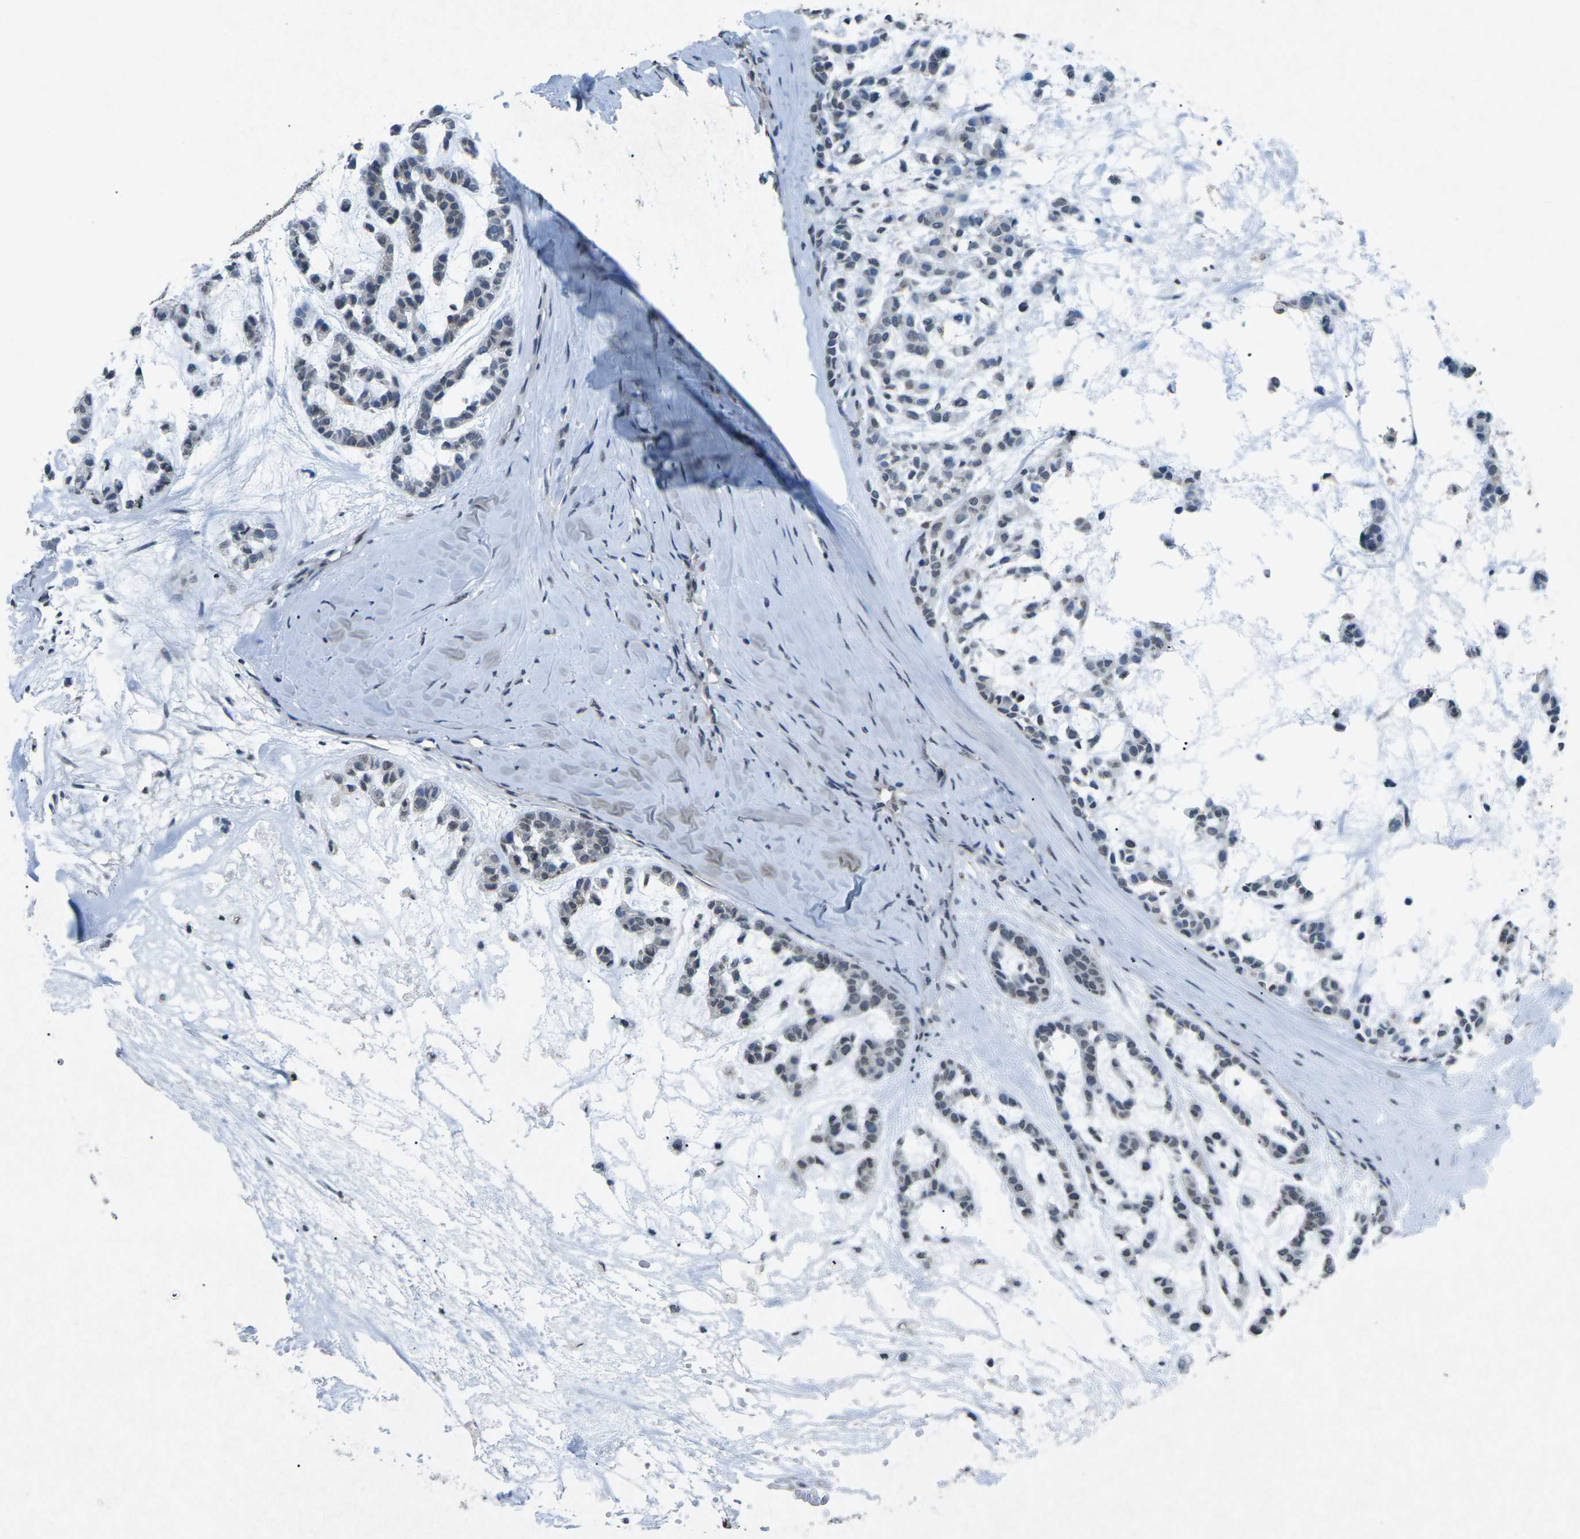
{"staining": {"intensity": "weak", "quantity": "<25%", "location": "cytoplasmic/membranous"}, "tissue": "head and neck cancer", "cell_type": "Tumor cells", "image_type": "cancer", "snomed": [{"axis": "morphology", "description": "Adenocarcinoma, NOS"}, {"axis": "morphology", "description": "Adenoma, NOS"}, {"axis": "topography", "description": "Head-Neck"}], "caption": "Immunohistochemistry micrograph of neoplastic tissue: head and neck adenoma stained with DAB (3,3'-diaminobenzidine) demonstrates no significant protein expression in tumor cells. (Stains: DAB (3,3'-diaminobenzidine) immunohistochemistry with hematoxylin counter stain, Microscopy: brightfield microscopy at high magnification).", "gene": "TFR2", "patient": {"sex": "female", "age": 55}}